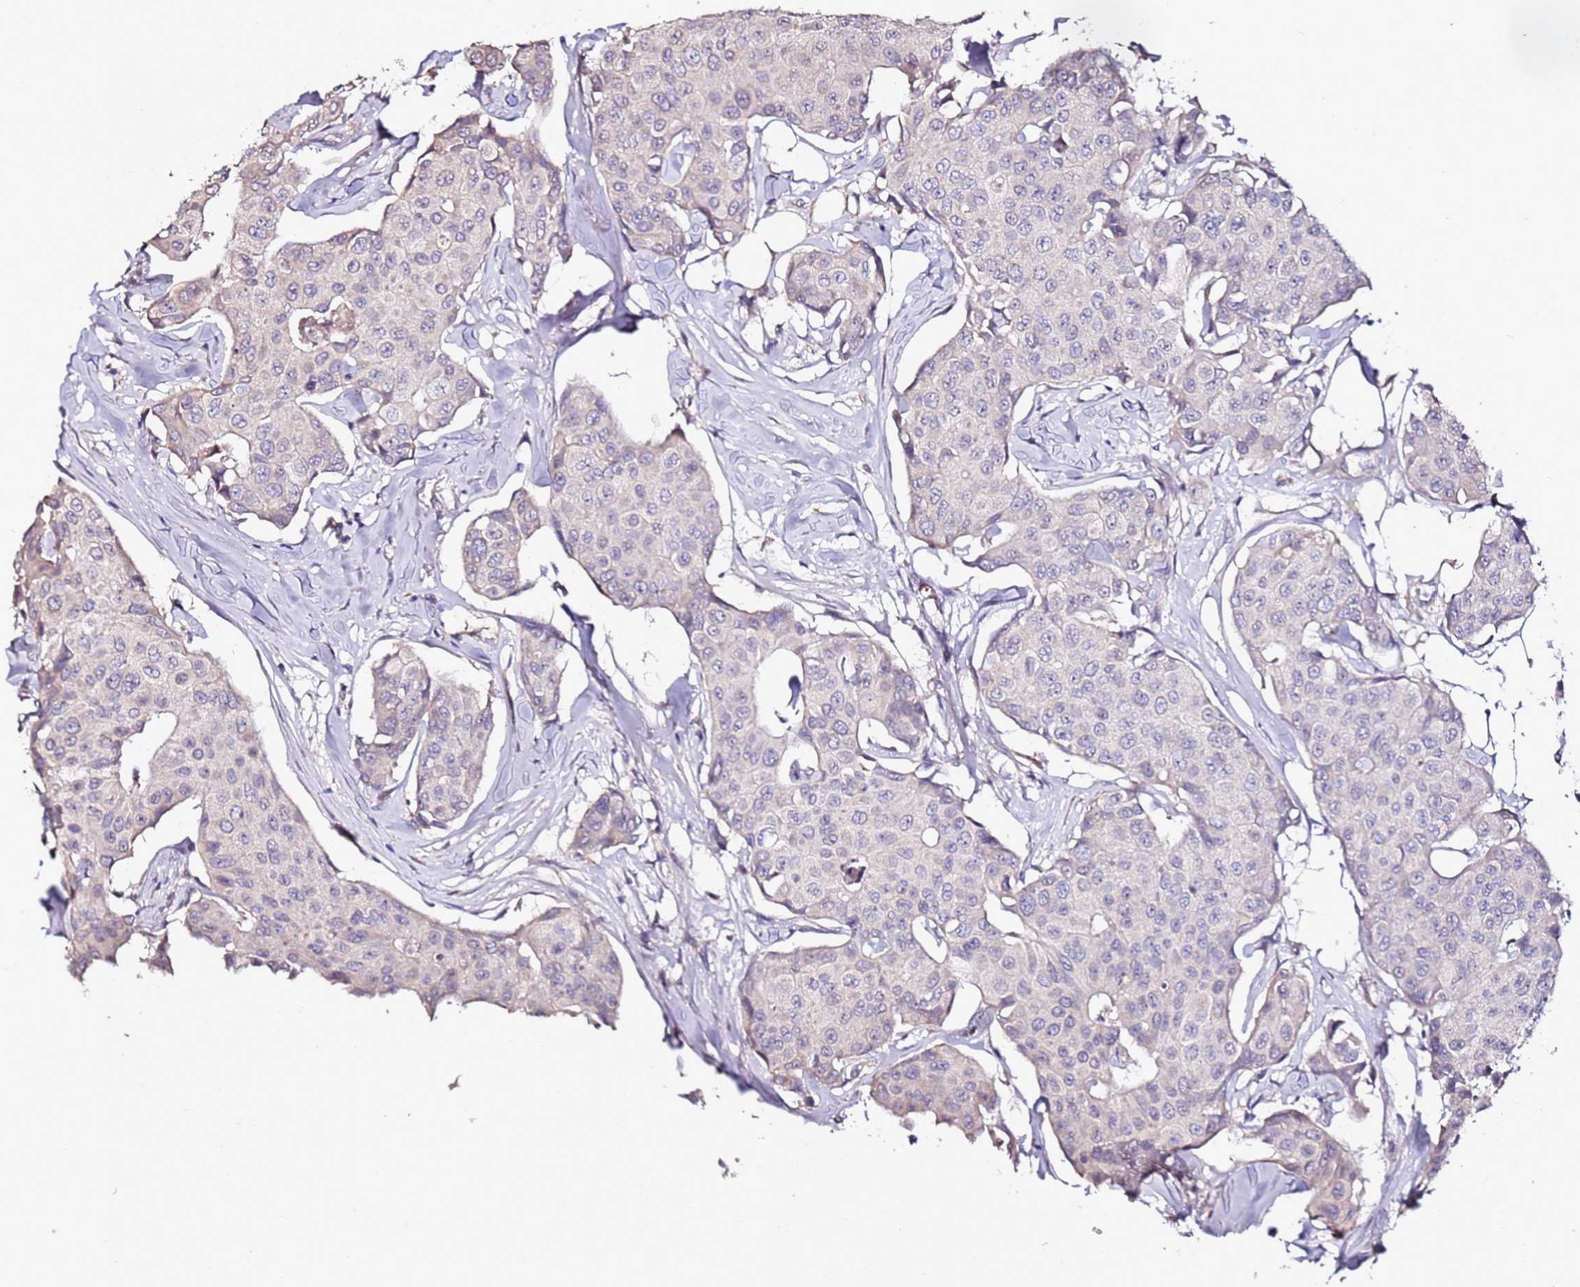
{"staining": {"intensity": "negative", "quantity": "none", "location": "none"}, "tissue": "breast cancer", "cell_type": "Tumor cells", "image_type": "cancer", "snomed": [{"axis": "morphology", "description": "Duct carcinoma"}, {"axis": "topography", "description": "Breast"}], "caption": "A histopathology image of human invasive ductal carcinoma (breast) is negative for staining in tumor cells. (Stains: DAB immunohistochemistry (IHC) with hematoxylin counter stain, Microscopy: brightfield microscopy at high magnification).", "gene": "C3orf80", "patient": {"sex": "female", "age": 80}}